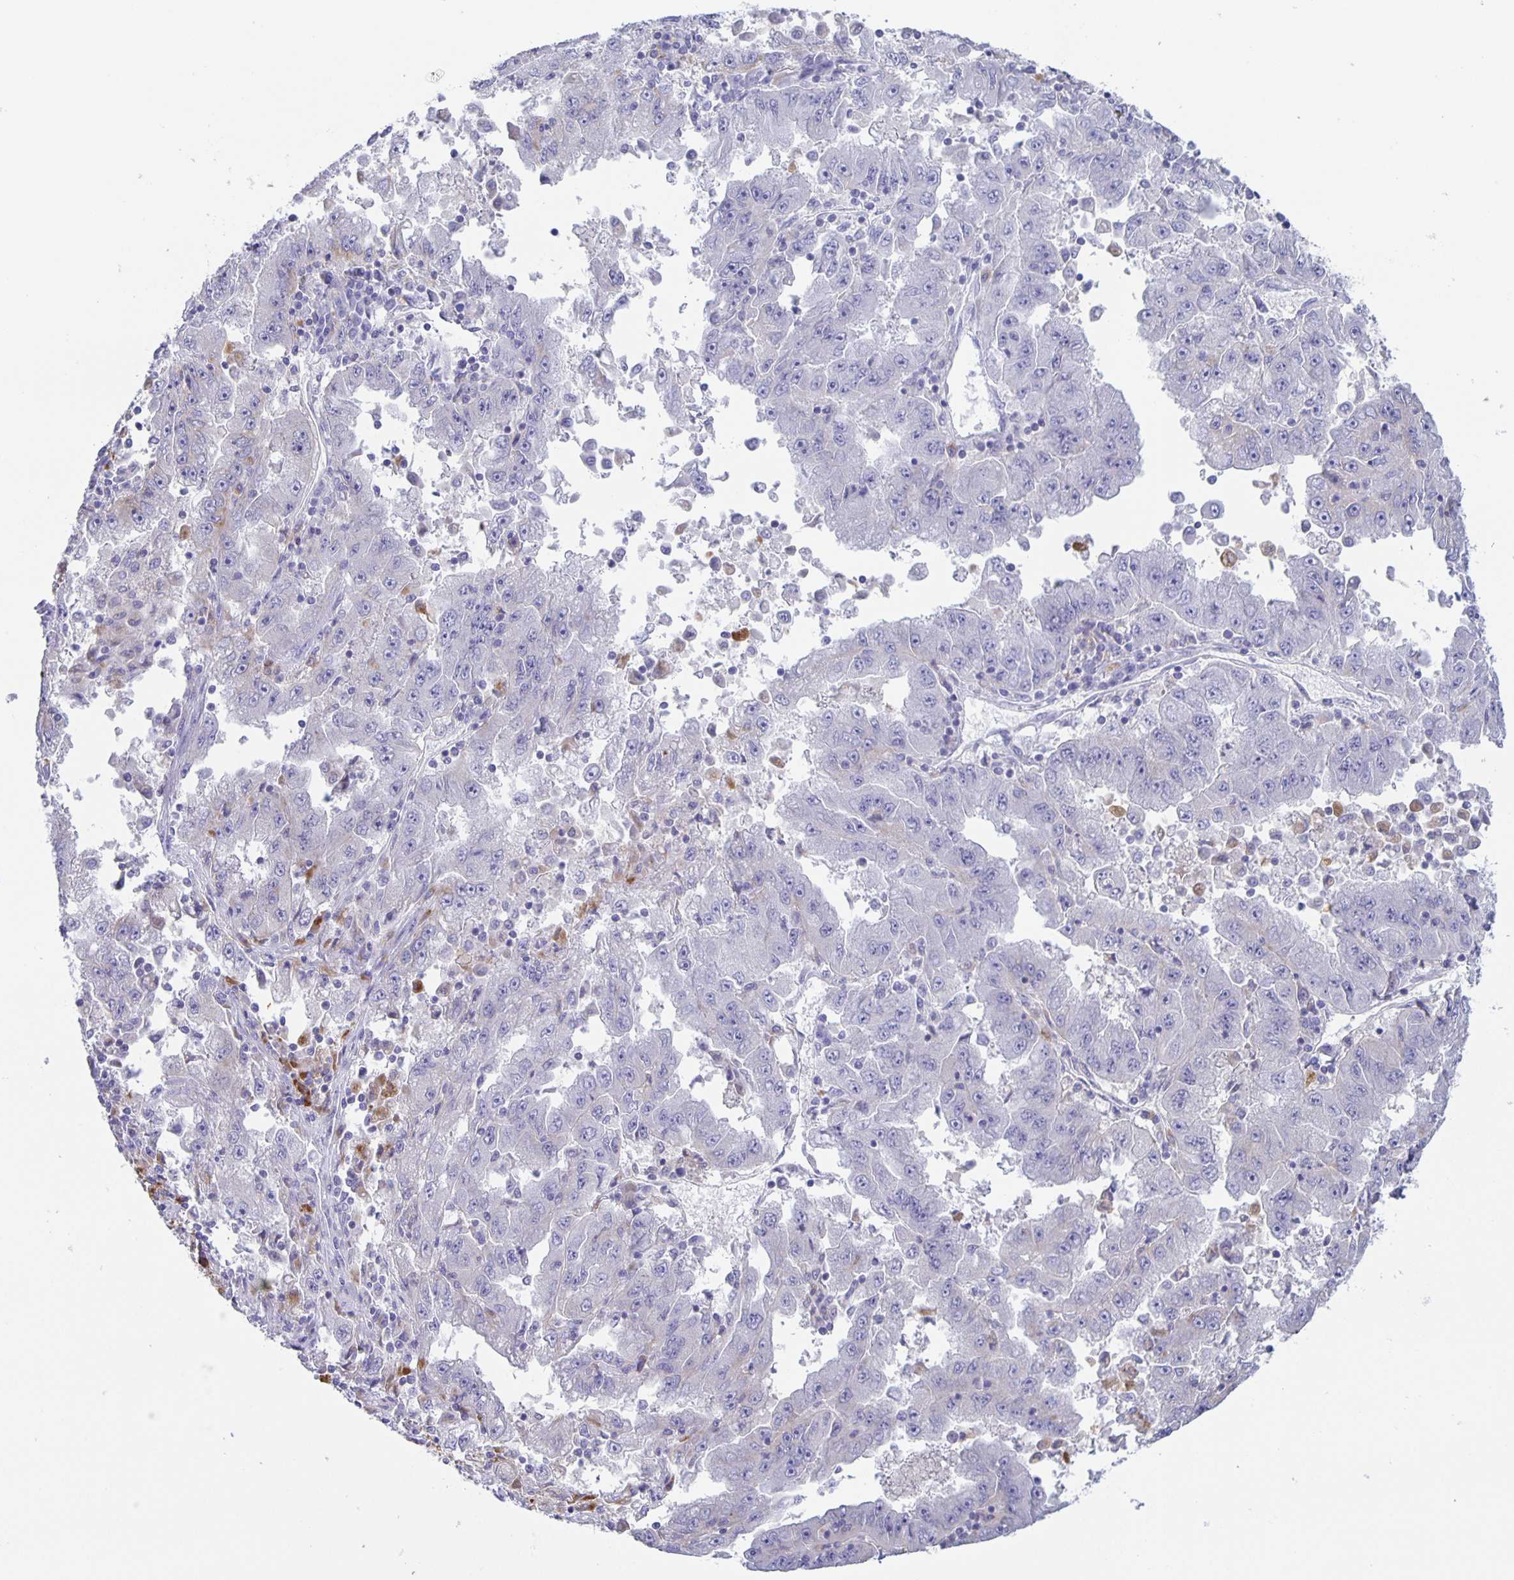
{"staining": {"intensity": "negative", "quantity": "none", "location": "none"}, "tissue": "lung cancer", "cell_type": "Tumor cells", "image_type": "cancer", "snomed": [{"axis": "morphology", "description": "Adenocarcinoma, NOS"}, {"axis": "morphology", "description": "Adenocarcinoma primary or metastatic"}, {"axis": "topography", "description": "Lung"}], "caption": "This is a histopathology image of immunohistochemistry (IHC) staining of lung cancer (adenocarcinoma primary or metastatic), which shows no expression in tumor cells.", "gene": "LIPA", "patient": {"sex": "male", "age": 74}}